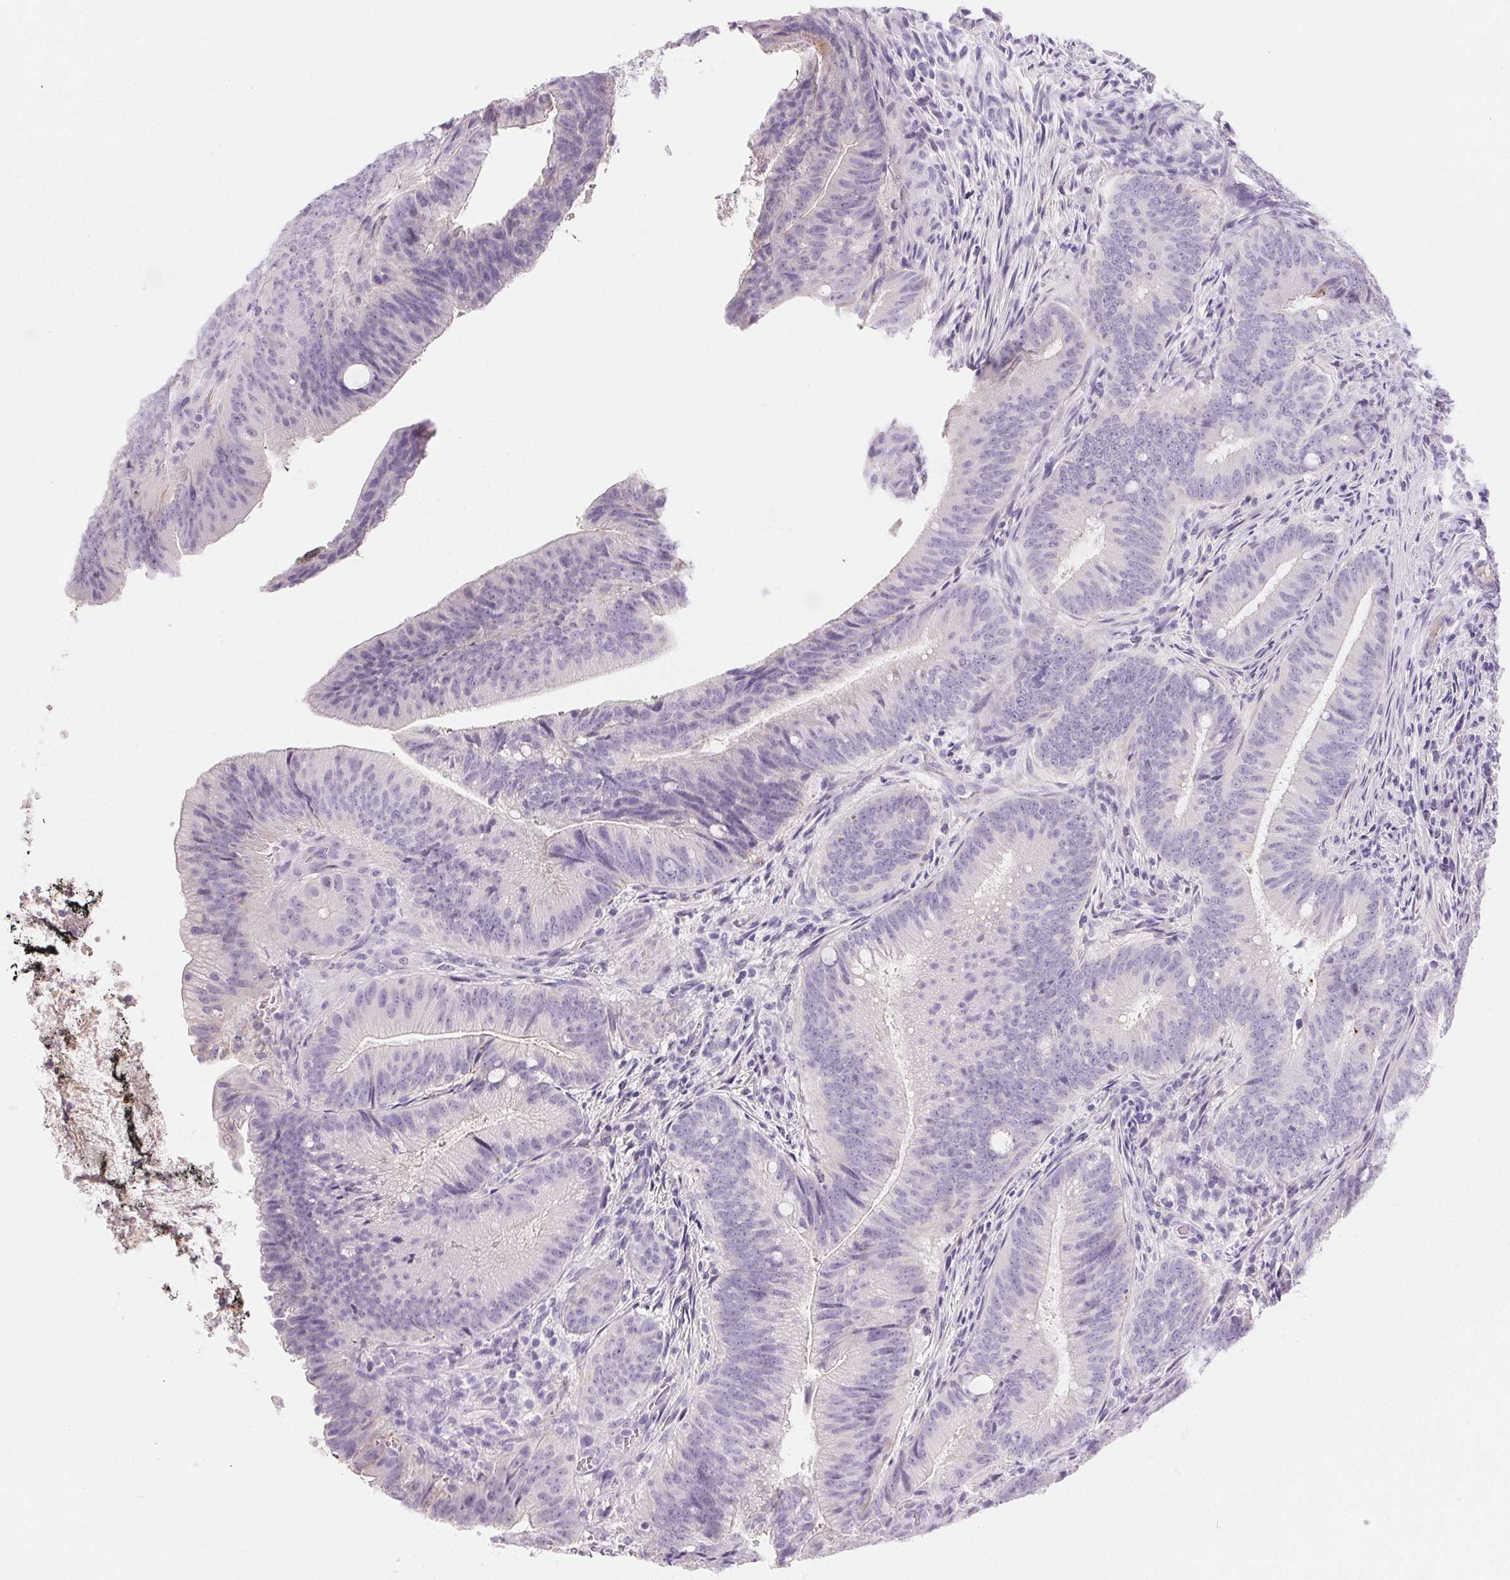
{"staining": {"intensity": "negative", "quantity": "none", "location": "none"}, "tissue": "colorectal cancer", "cell_type": "Tumor cells", "image_type": "cancer", "snomed": [{"axis": "morphology", "description": "Adenocarcinoma, NOS"}, {"axis": "topography", "description": "Colon"}], "caption": "A histopathology image of adenocarcinoma (colorectal) stained for a protein exhibits no brown staining in tumor cells.", "gene": "CLDN16", "patient": {"sex": "female", "age": 43}}